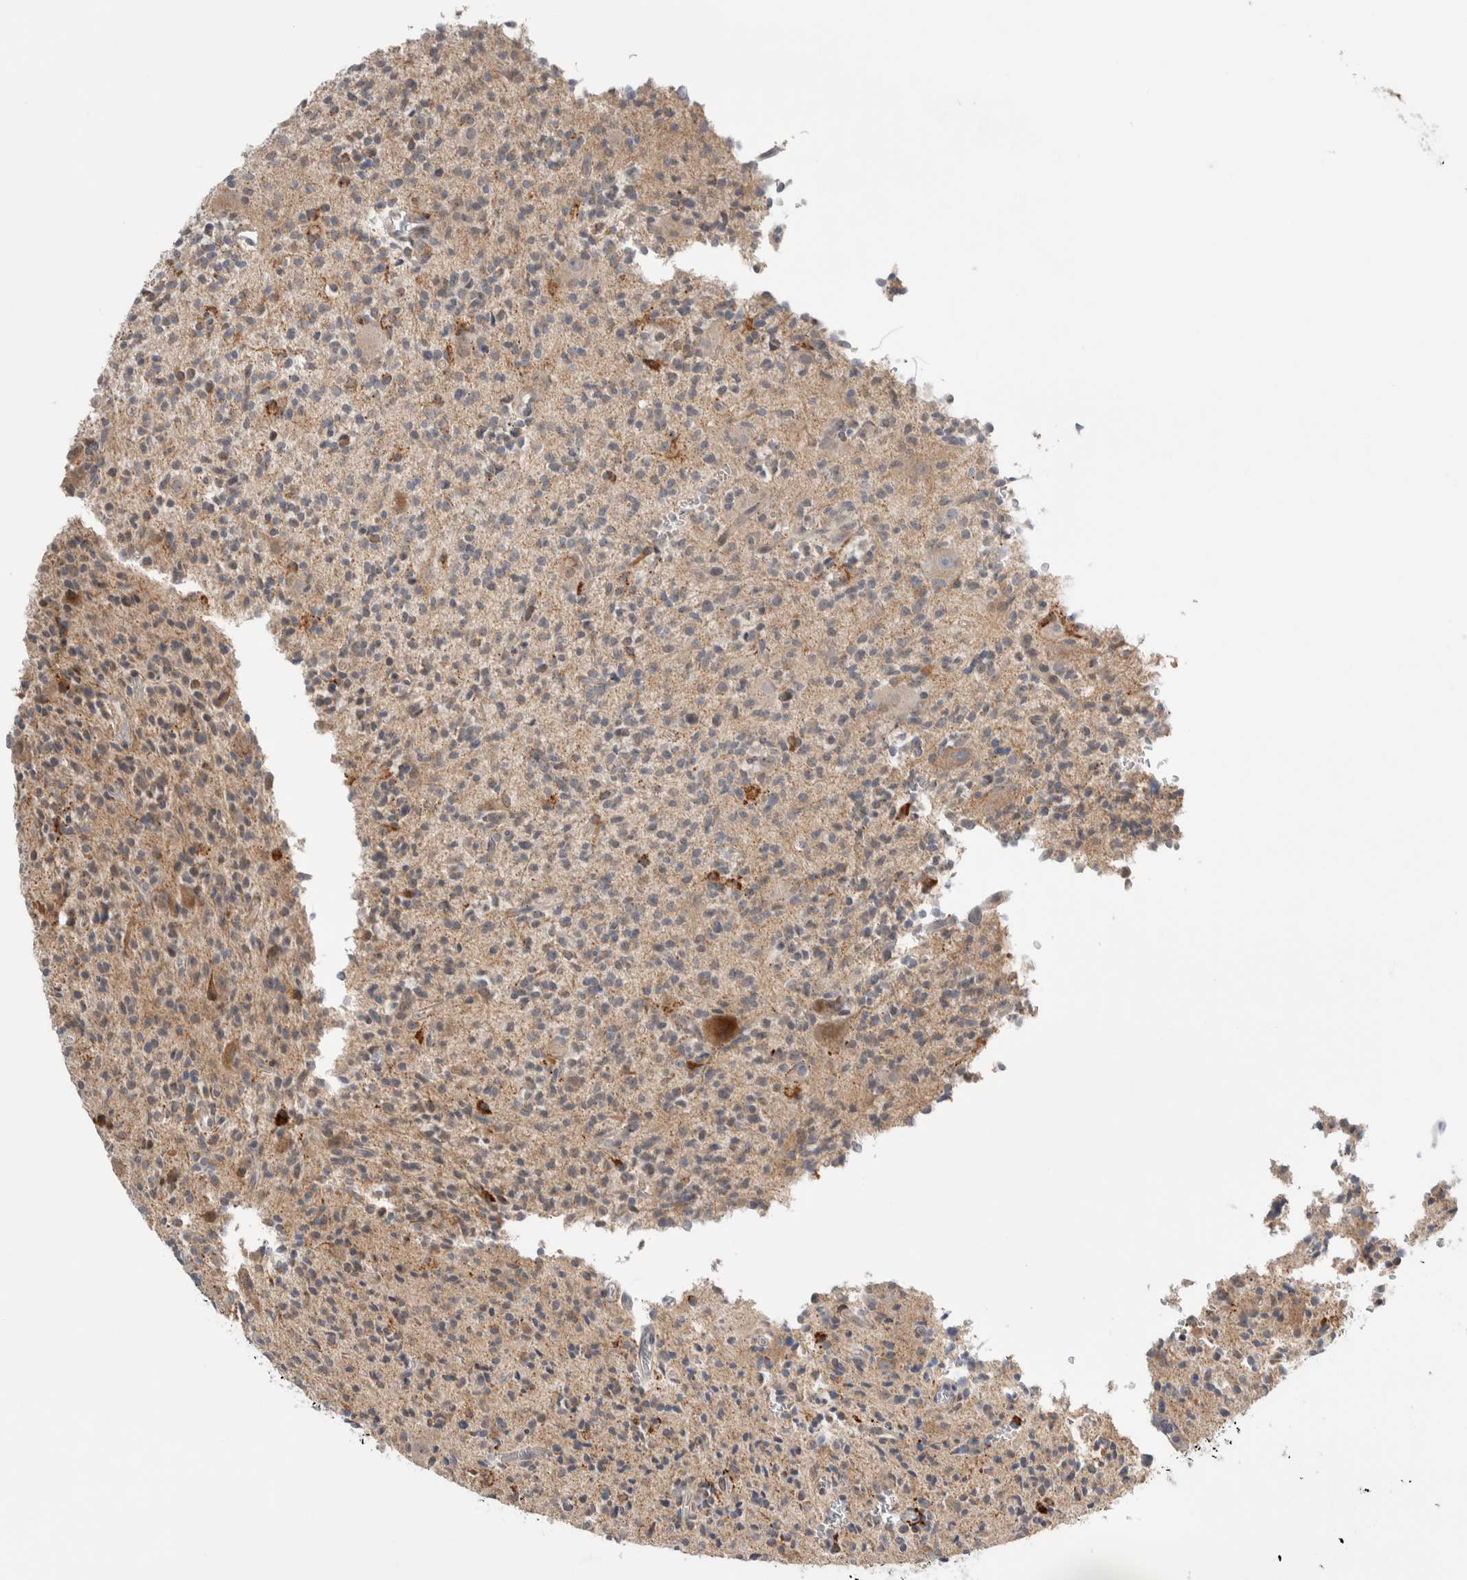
{"staining": {"intensity": "weak", "quantity": ">75%", "location": "cytoplasmic/membranous"}, "tissue": "glioma", "cell_type": "Tumor cells", "image_type": "cancer", "snomed": [{"axis": "morphology", "description": "Glioma, malignant, High grade"}, {"axis": "topography", "description": "Brain"}], "caption": "A high-resolution image shows immunohistochemistry (IHC) staining of malignant glioma (high-grade), which reveals weak cytoplasmic/membranous positivity in about >75% of tumor cells.", "gene": "SHPK", "patient": {"sex": "male", "age": 34}}